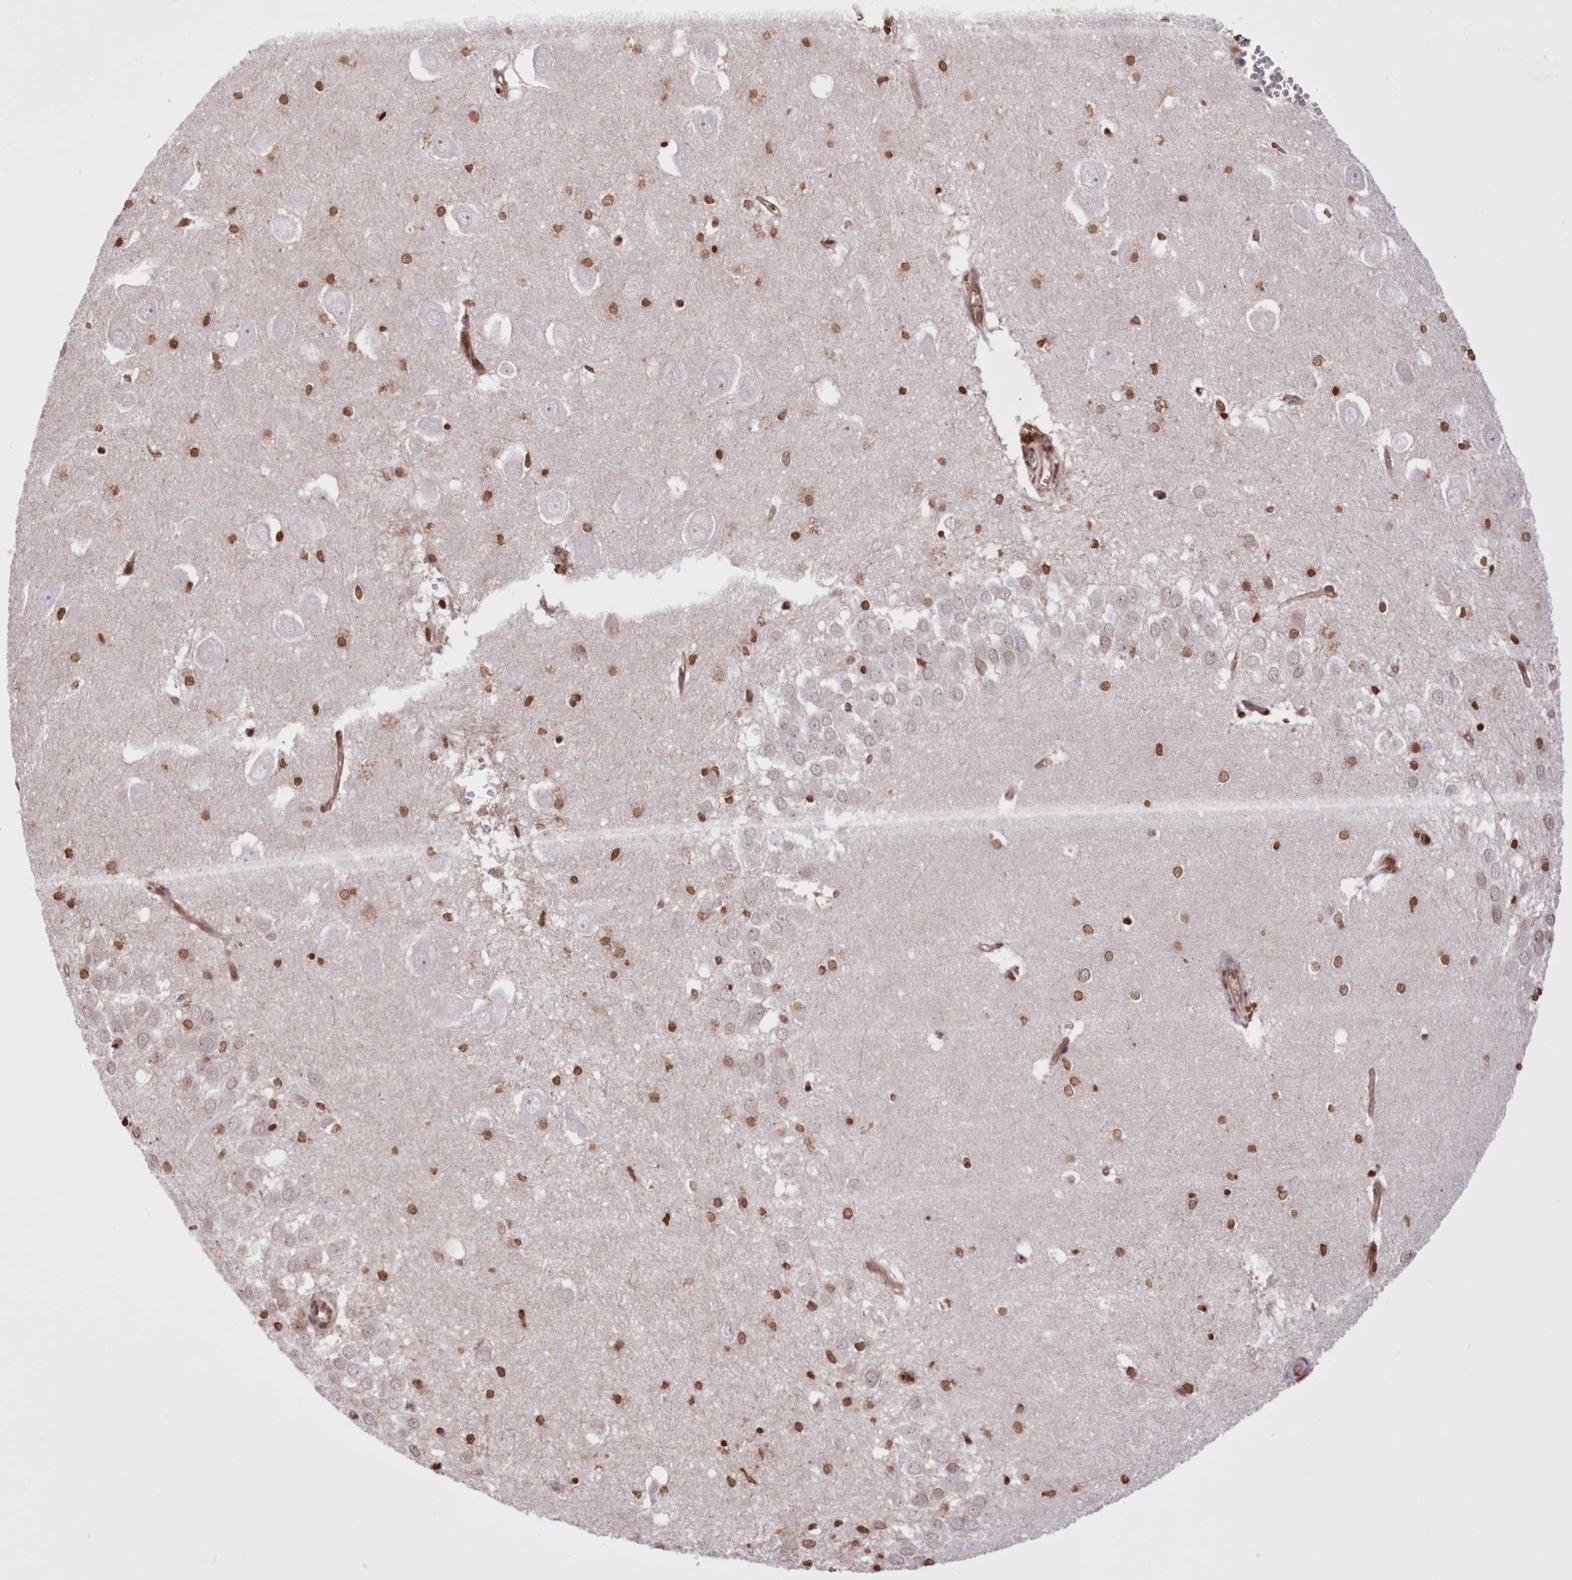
{"staining": {"intensity": "strong", "quantity": "25%-75%", "location": "nuclear"}, "tissue": "hippocampus", "cell_type": "Glial cells", "image_type": "normal", "snomed": [{"axis": "morphology", "description": "Normal tissue, NOS"}, {"axis": "topography", "description": "Hippocampus"}], "caption": "Immunohistochemical staining of benign human hippocampus exhibits high levels of strong nuclear positivity in about 25%-75% of glial cells. Using DAB (brown) and hematoxylin (blue) stains, captured at high magnification using brightfield microscopy.", "gene": "FCHO2", "patient": {"sex": "female", "age": 64}}